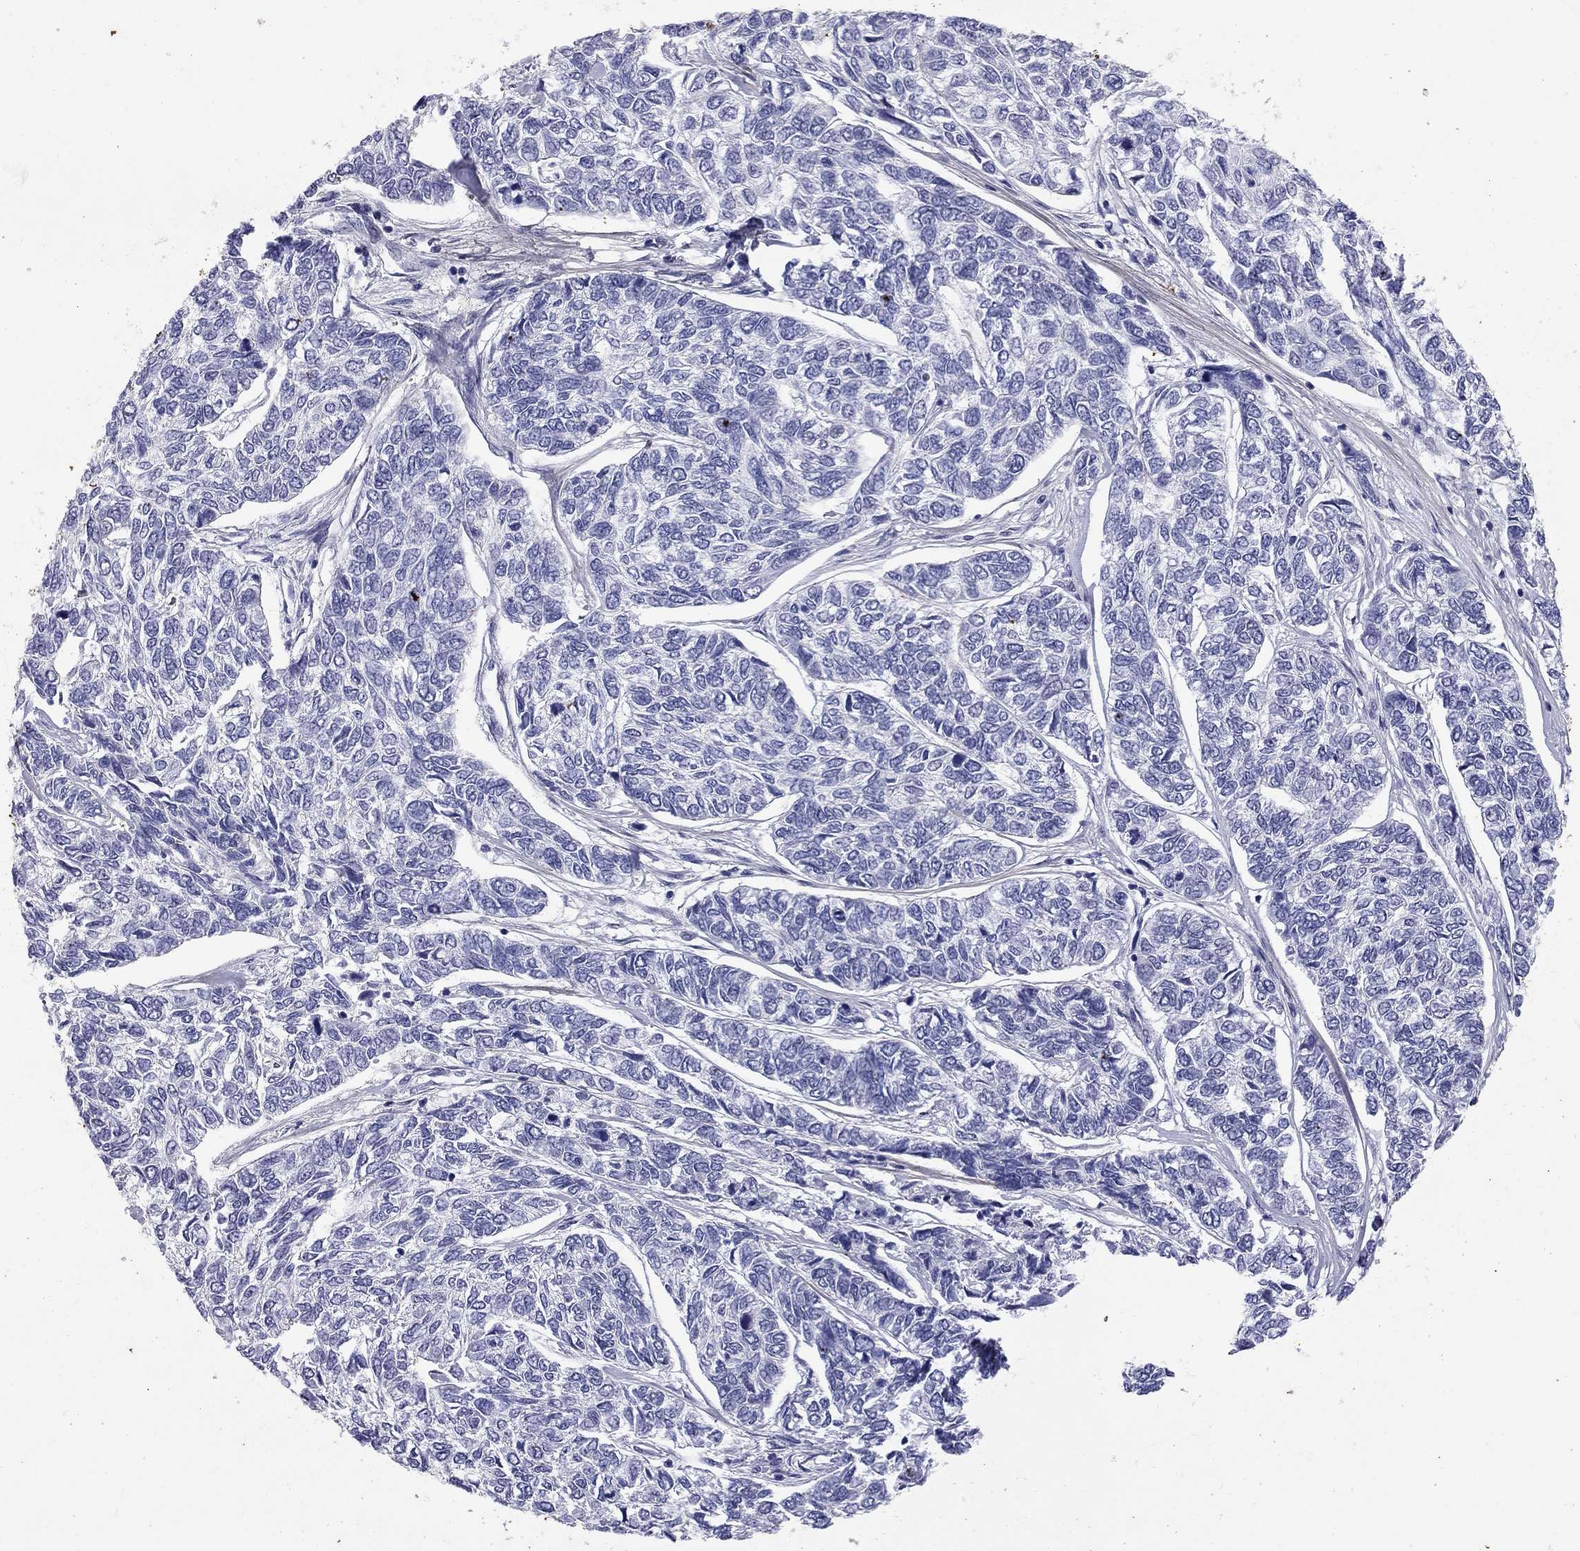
{"staining": {"intensity": "negative", "quantity": "none", "location": "none"}, "tissue": "skin cancer", "cell_type": "Tumor cells", "image_type": "cancer", "snomed": [{"axis": "morphology", "description": "Basal cell carcinoma"}, {"axis": "topography", "description": "Skin"}], "caption": "Skin basal cell carcinoma was stained to show a protein in brown. There is no significant staining in tumor cells.", "gene": "C8orf88", "patient": {"sex": "female", "age": 65}}